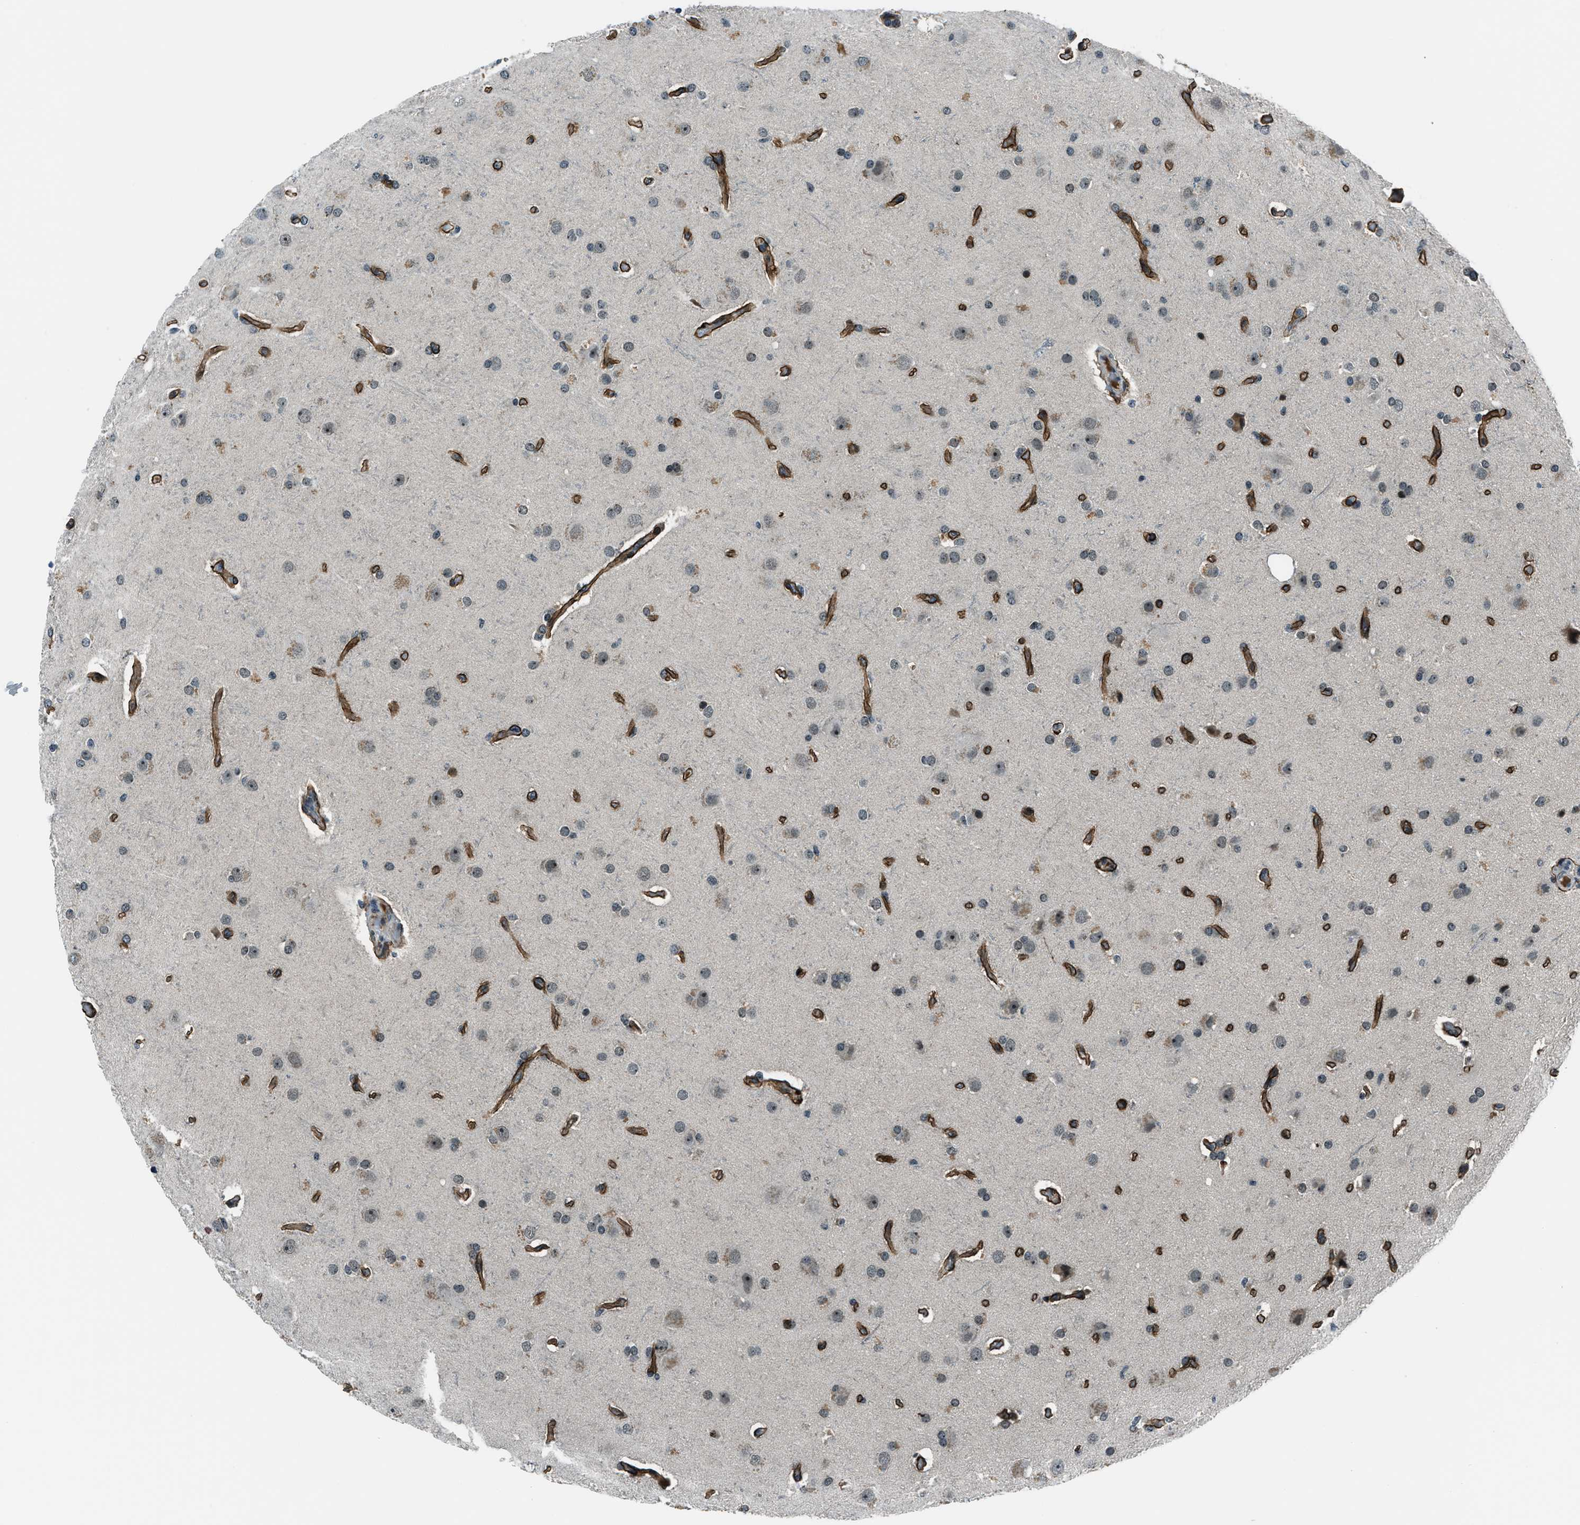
{"staining": {"intensity": "weak", "quantity": "<25%", "location": "cytoplasmic/membranous,nuclear"}, "tissue": "glioma", "cell_type": "Tumor cells", "image_type": "cancer", "snomed": [{"axis": "morphology", "description": "Glioma, malignant, High grade"}, {"axis": "topography", "description": "Brain"}], "caption": "This is an immunohistochemistry image of human glioma. There is no expression in tumor cells.", "gene": "ACTL9", "patient": {"sex": "female", "age": 58}}